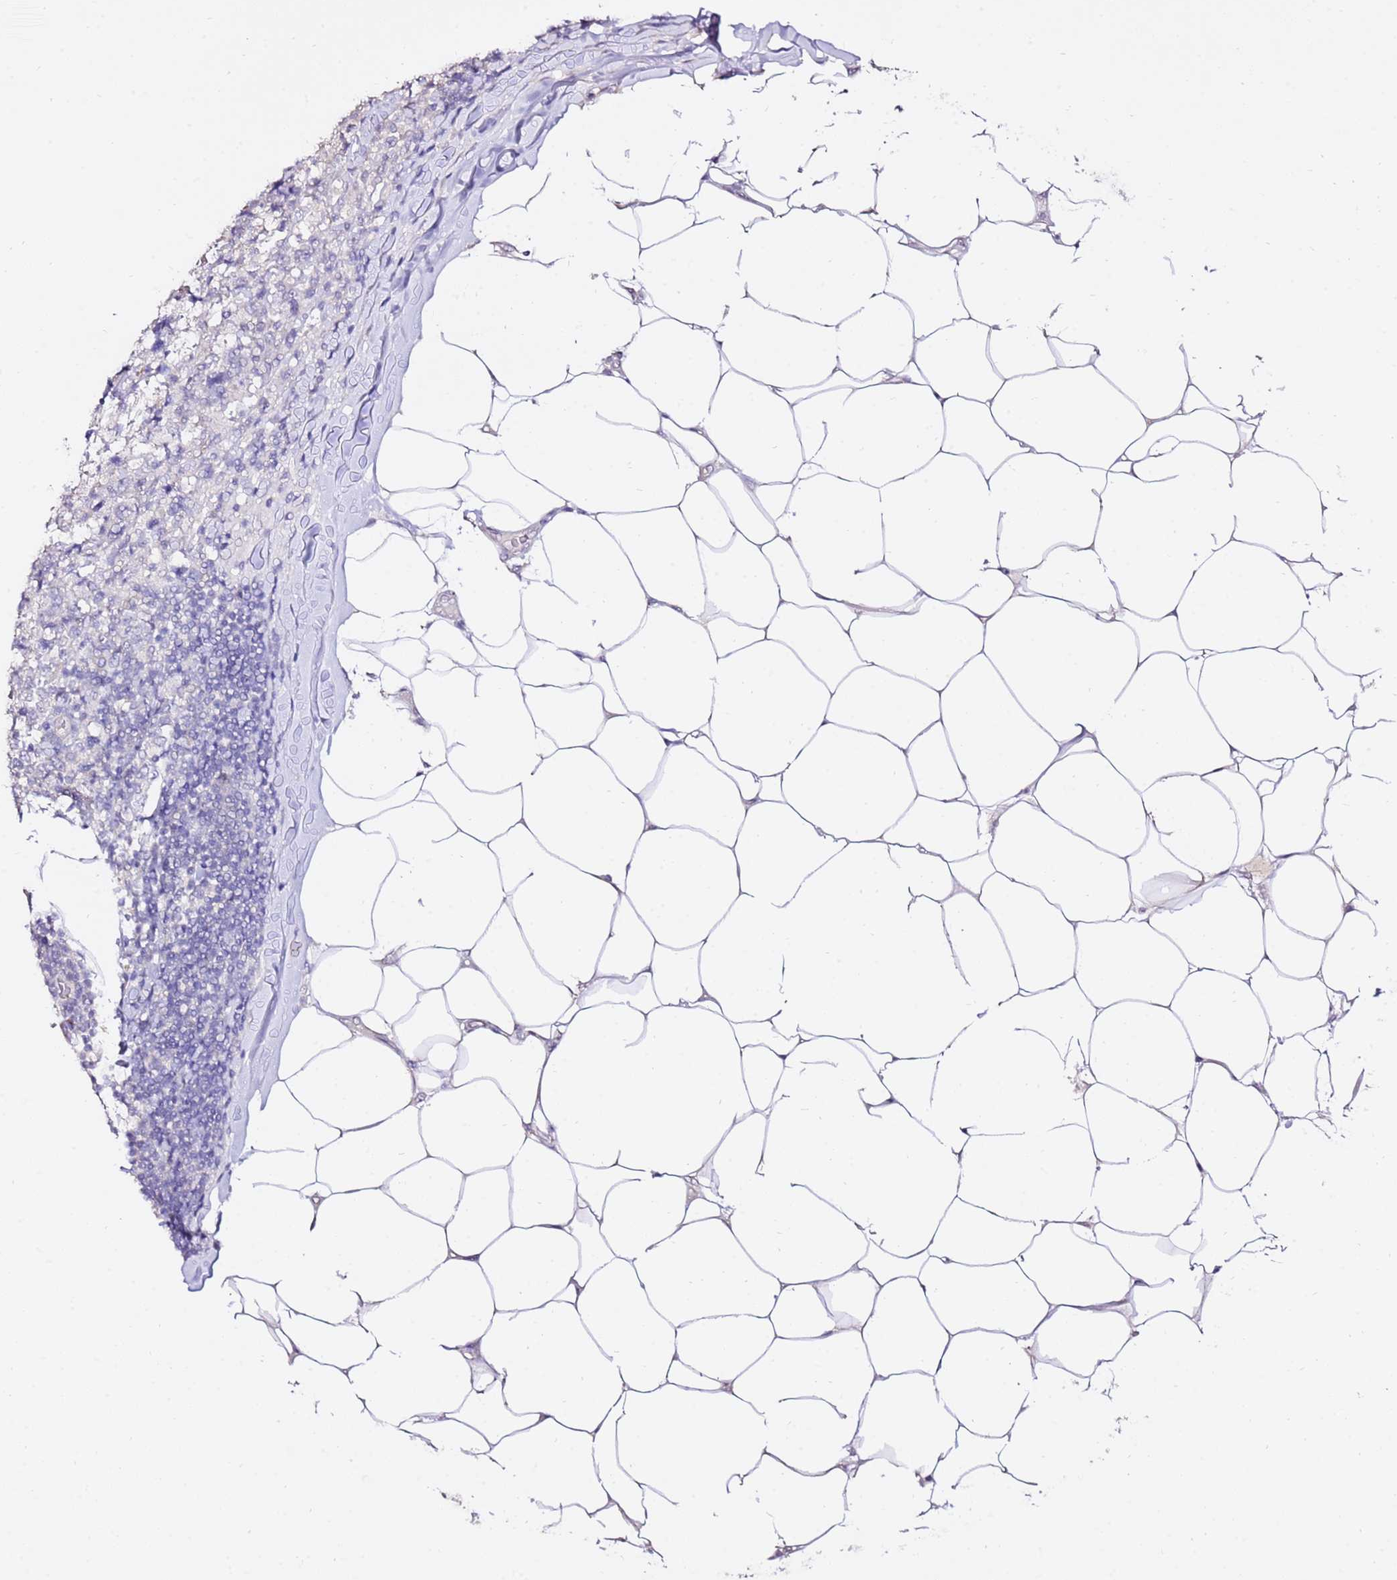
{"staining": {"intensity": "negative", "quantity": "none", "location": "none"}, "tissue": "breast cancer", "cell_type": "Tumor cells", "image_type": "cancer", "snomed": [{"axis": "morphology", "description": "Lobular carcinoma"}, {"axis": "topography", "description": "Breast"}], "caption": "Immunohistochemistry (IHC) photomicrograph of human lobular carcinoma (breast) stained for a protein (brown), which exhibits no positivity in tumor cells.", "gene": "ART5", "patient": {"sex": "female", "age": 59}}